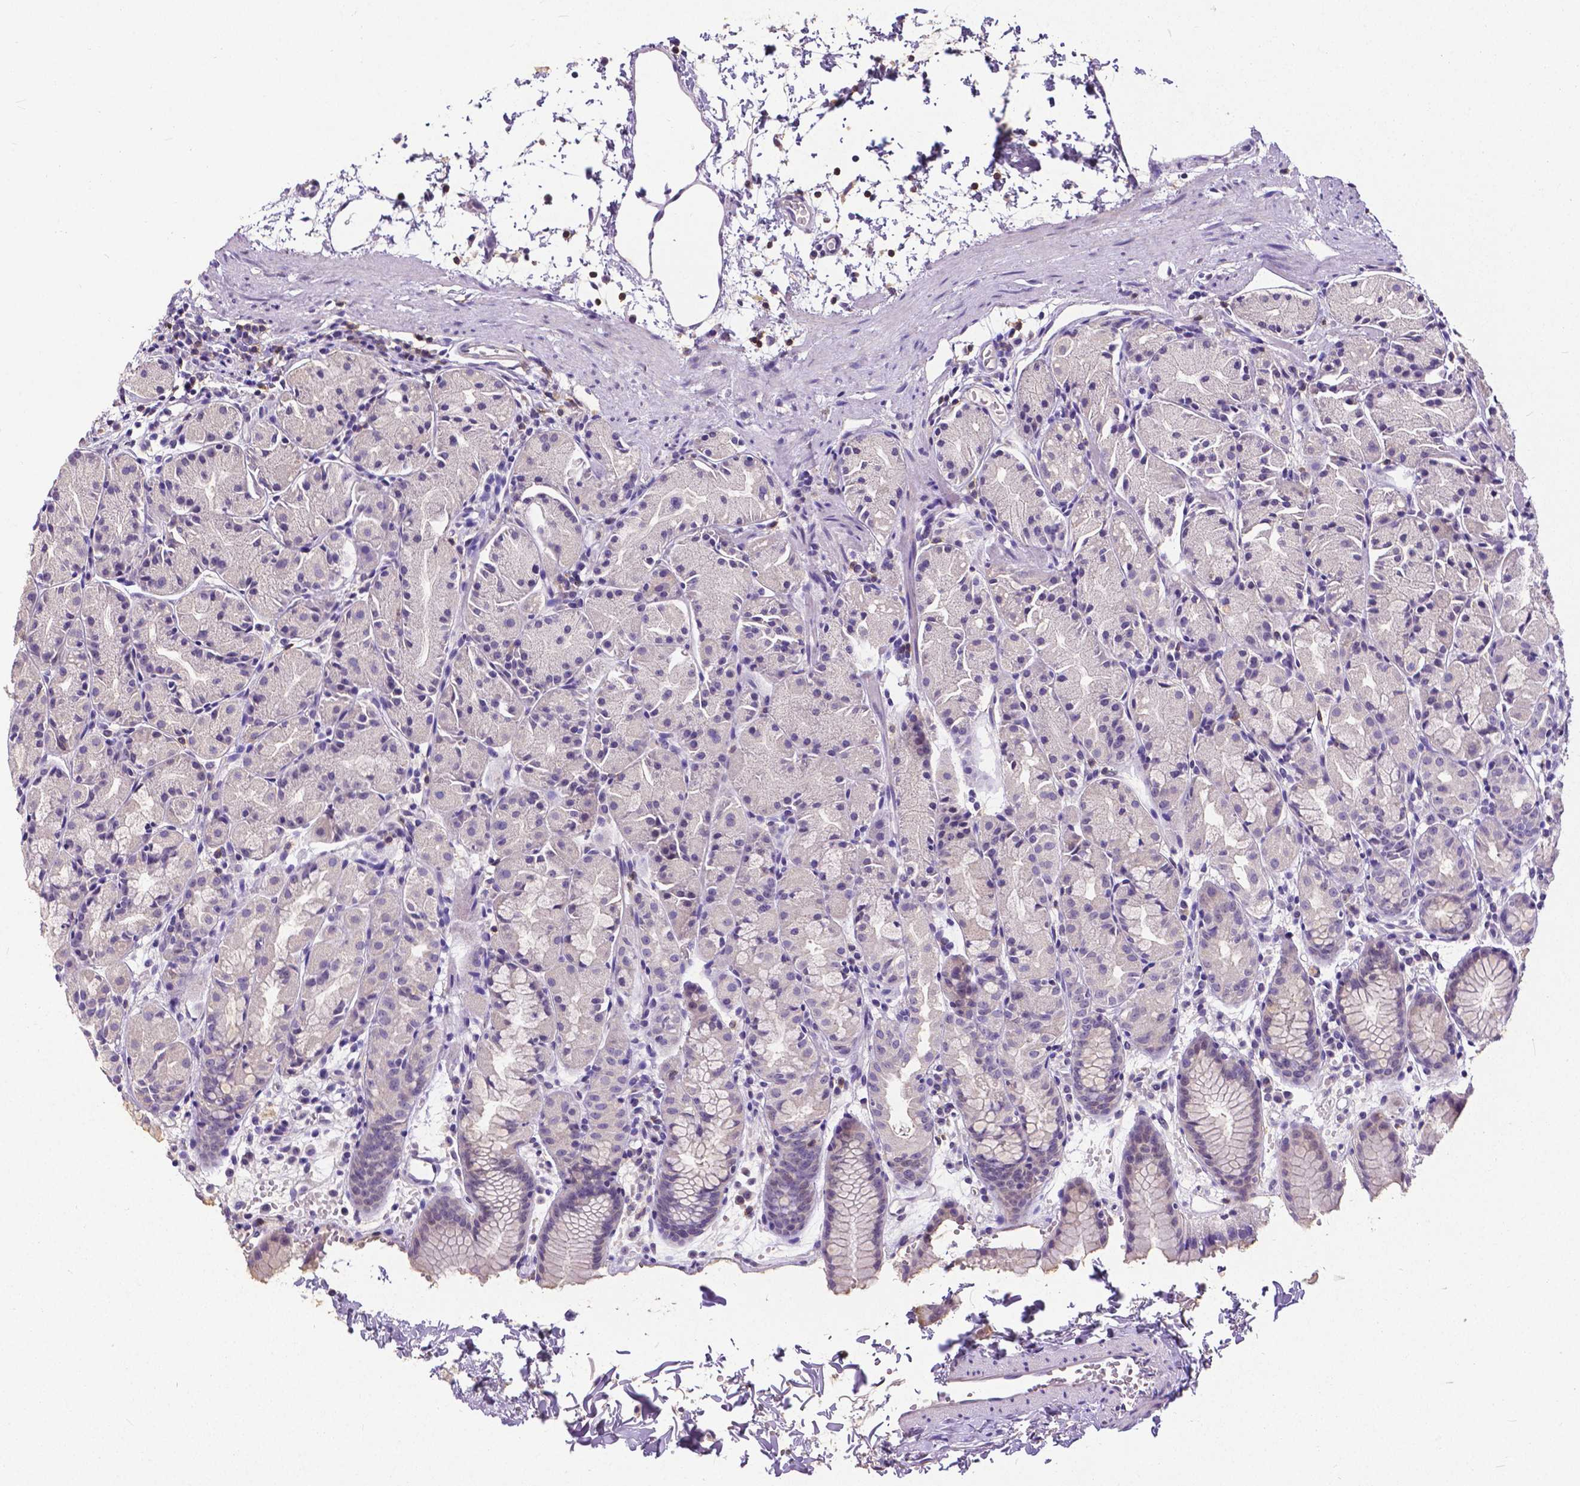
{"staining": {"intensity": "negative", "quantity": "none", "location": "none"}, "tissue": "stomach", "cell_type": "Glandular cells", "image_type": "normal", "snomed": [{"axis": "morphology", "description": "Normal tissue, NOS"}, {"axis": "topography", "description": "Stomach, upper"}], "caption": "Glandular cells show no significant positivity in normal stomach.", "gene": "CD4", "patient": {"sex": "male", "age": 47}}